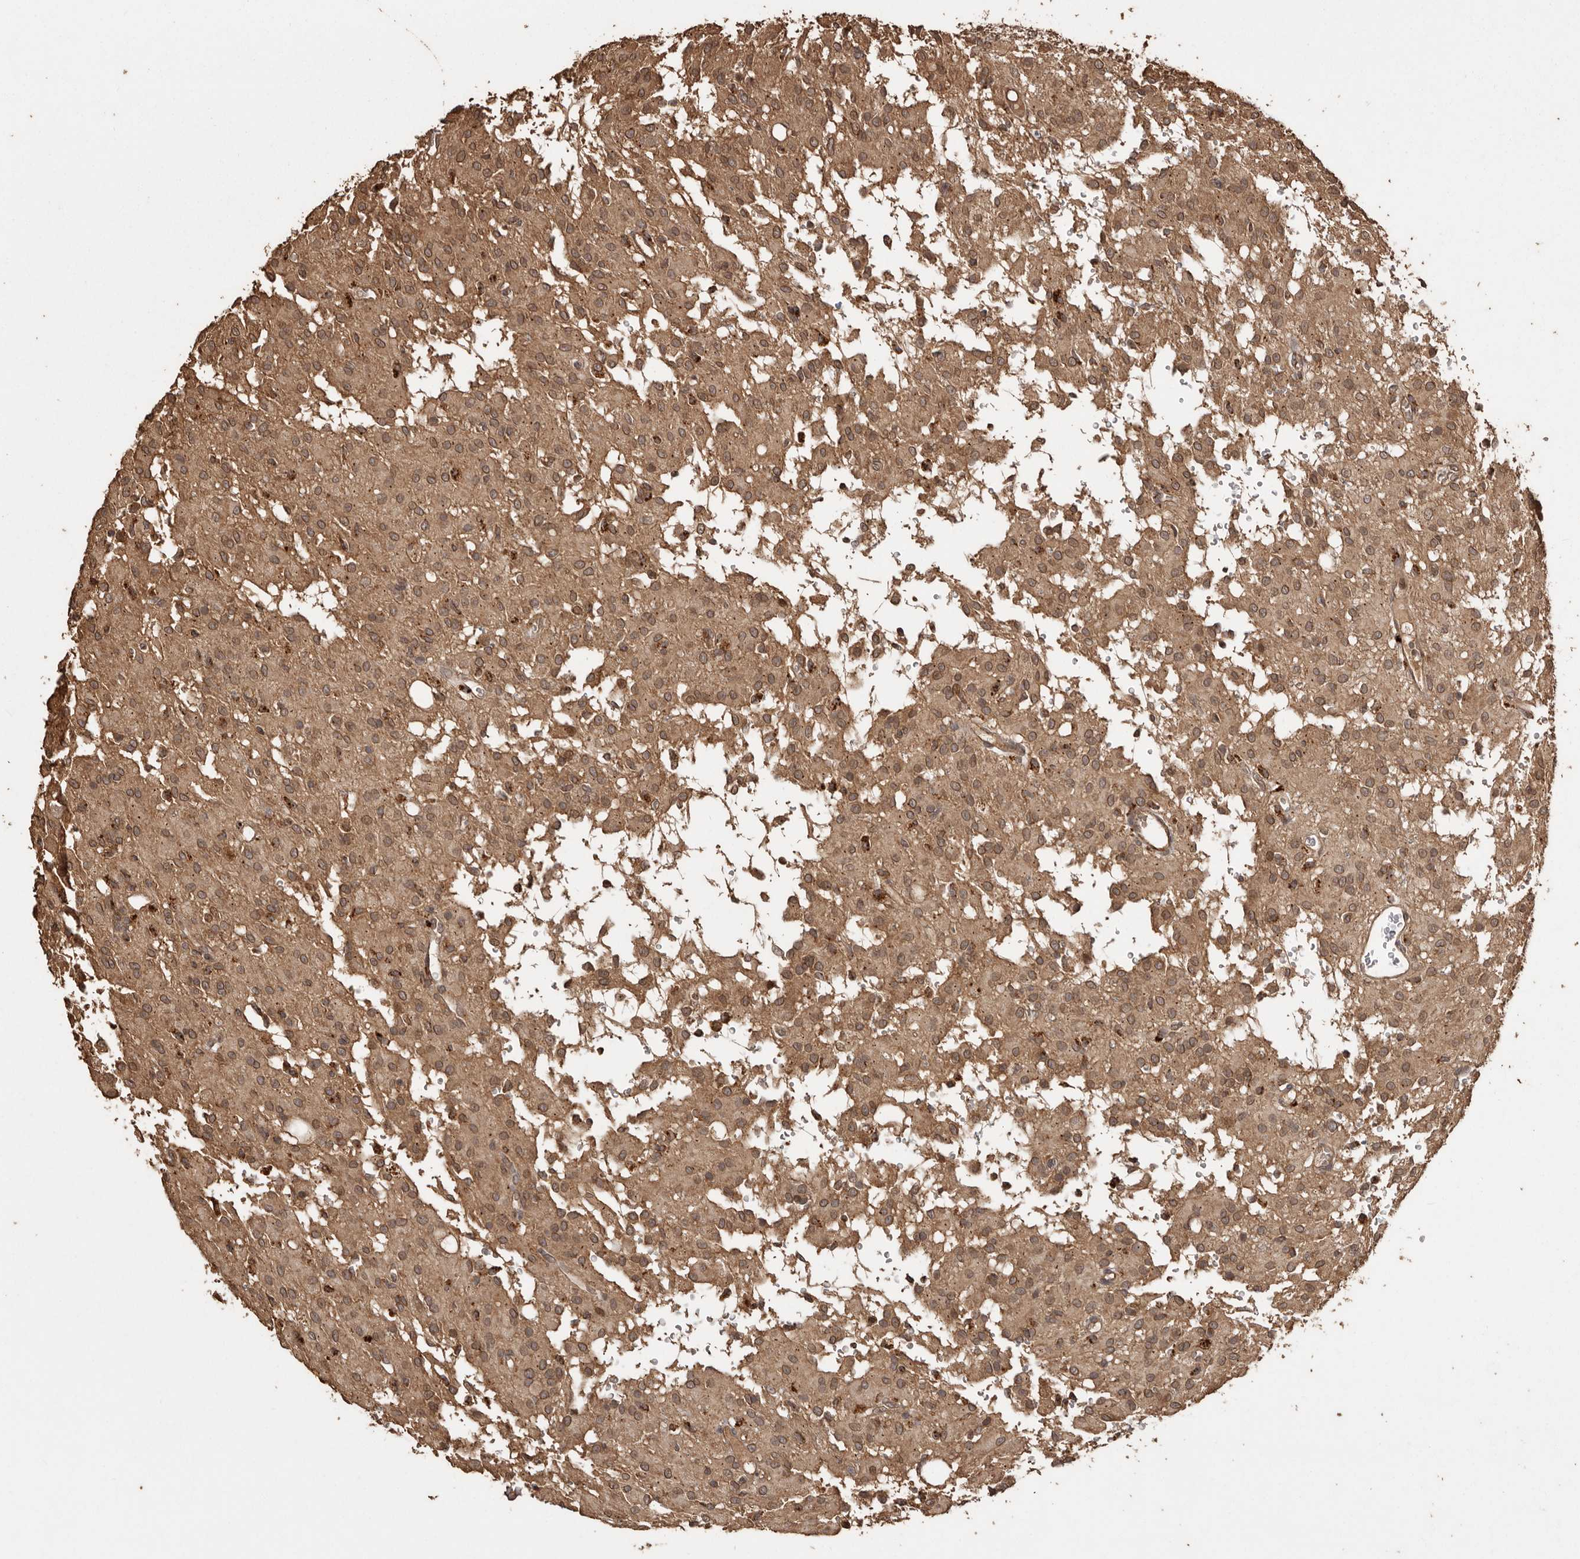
{"staining": {"intensity": "moderate", "quantity": ">75%", "location": "cytoplasmic/membranous,nuclear"}, "tissue": "glioma", "cell_type": "Tumor cells", "image_type": "cancer", "snomed": [{"axis": "morphology", "description": "Glioma, malignant, High grade"}, {"axis": "topography", "description": "Brain"}], "caption": "Brown immunohistochemical staining in human glioma reveals moderate cytoplasmic/membranous and nuclear expression in approximately >75% of tumor cells.", "gene": "NUP43", "patient": {"sex": "female", "age": 59}}